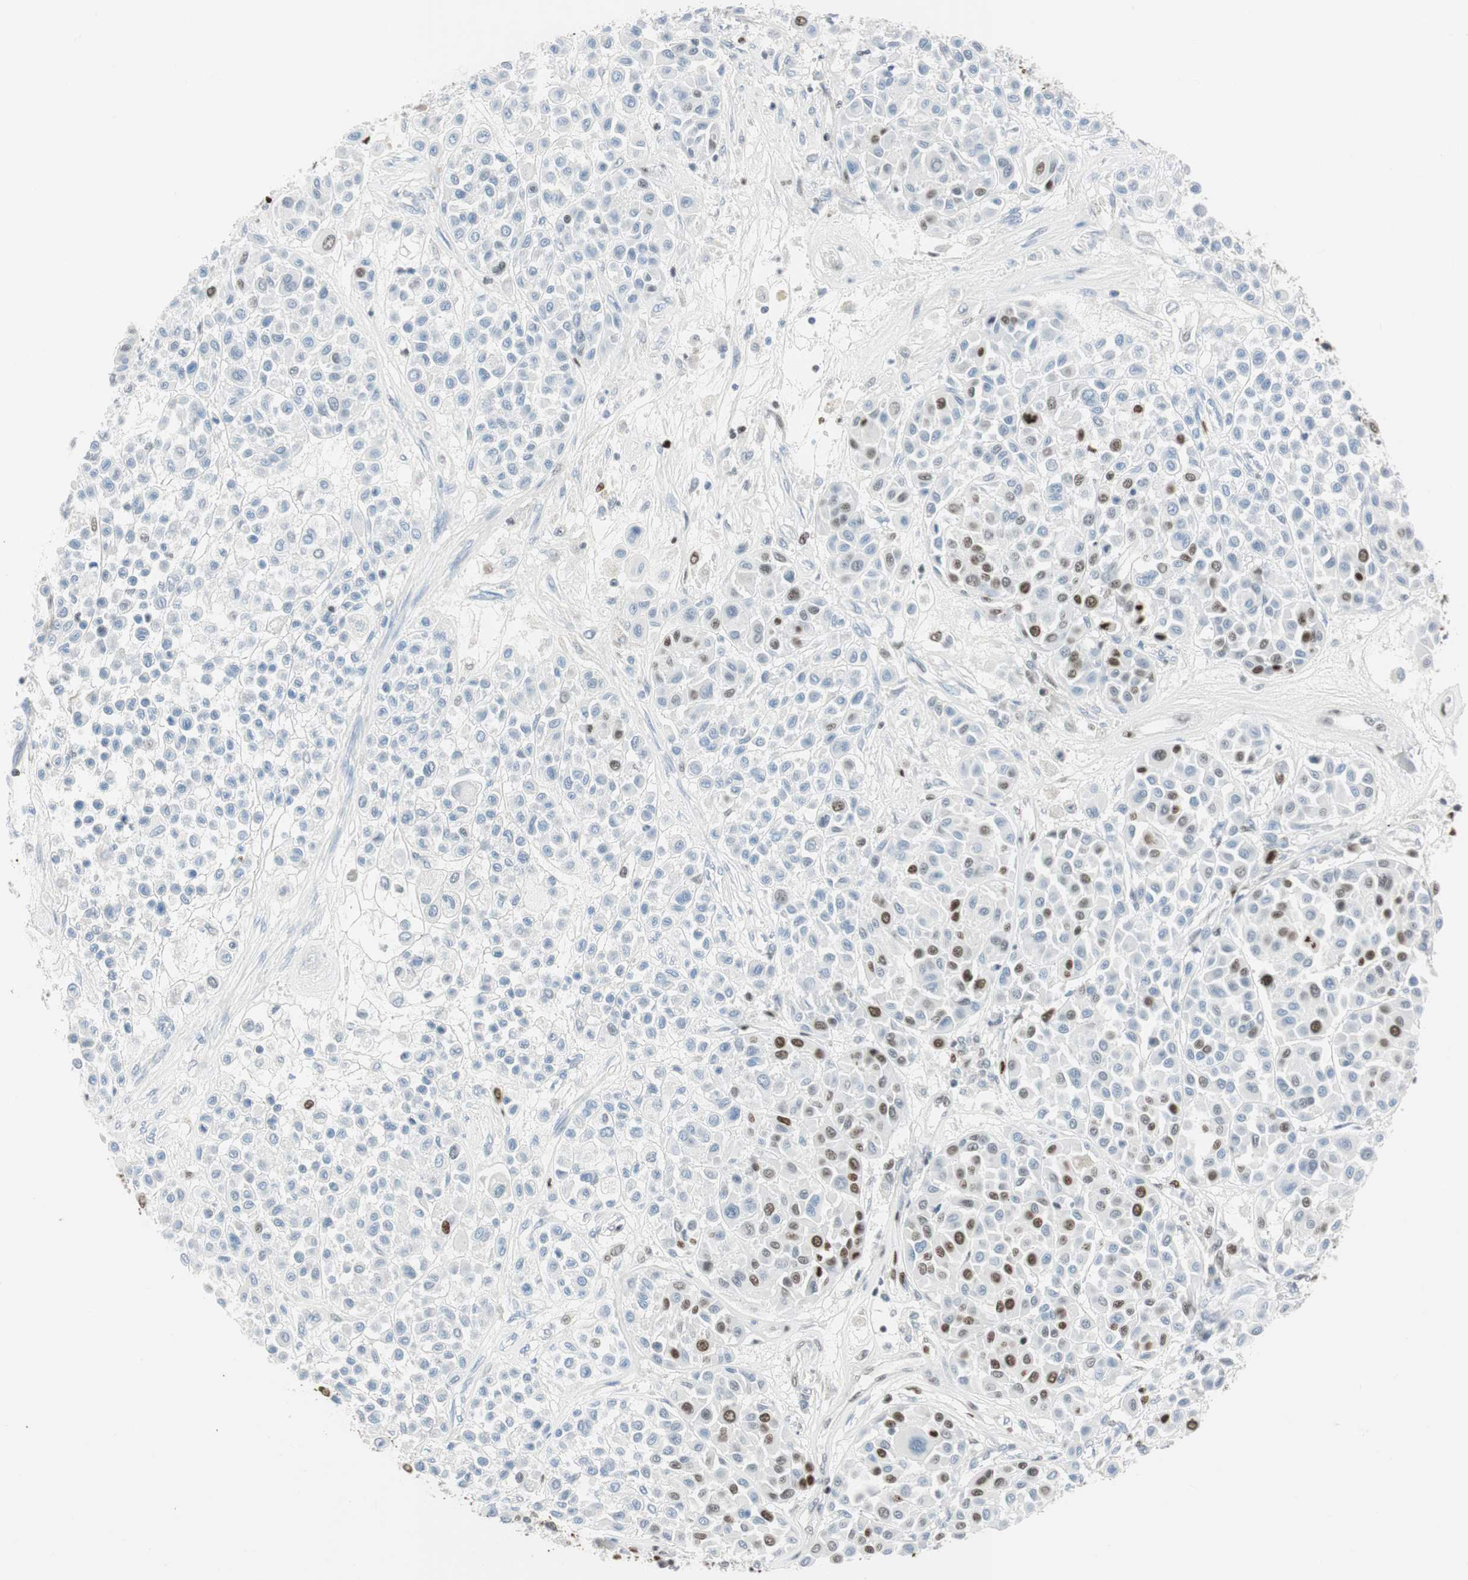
{"staining": {"intensity": "moderate", "quantity": "25%-75%", "location": "nuclear"}, "tissue": "melanoma", "cell_type": "Tumor cells", "image_type": "cancer", "snomed": [{"axis": "morphology", "description": "Malignant melanoma, Metastatic site"}, {"axis": "topography", "description": "Soft tissue"}], "caption": "Immunohistochemical staining of human malignant melanoma (metastatic site) exhibits medium levels of moderate nuclear positivity in about 25%-75% of tumor cells.", "gene": "EZH2", "patient": {"sex": "male", "age": 41}}